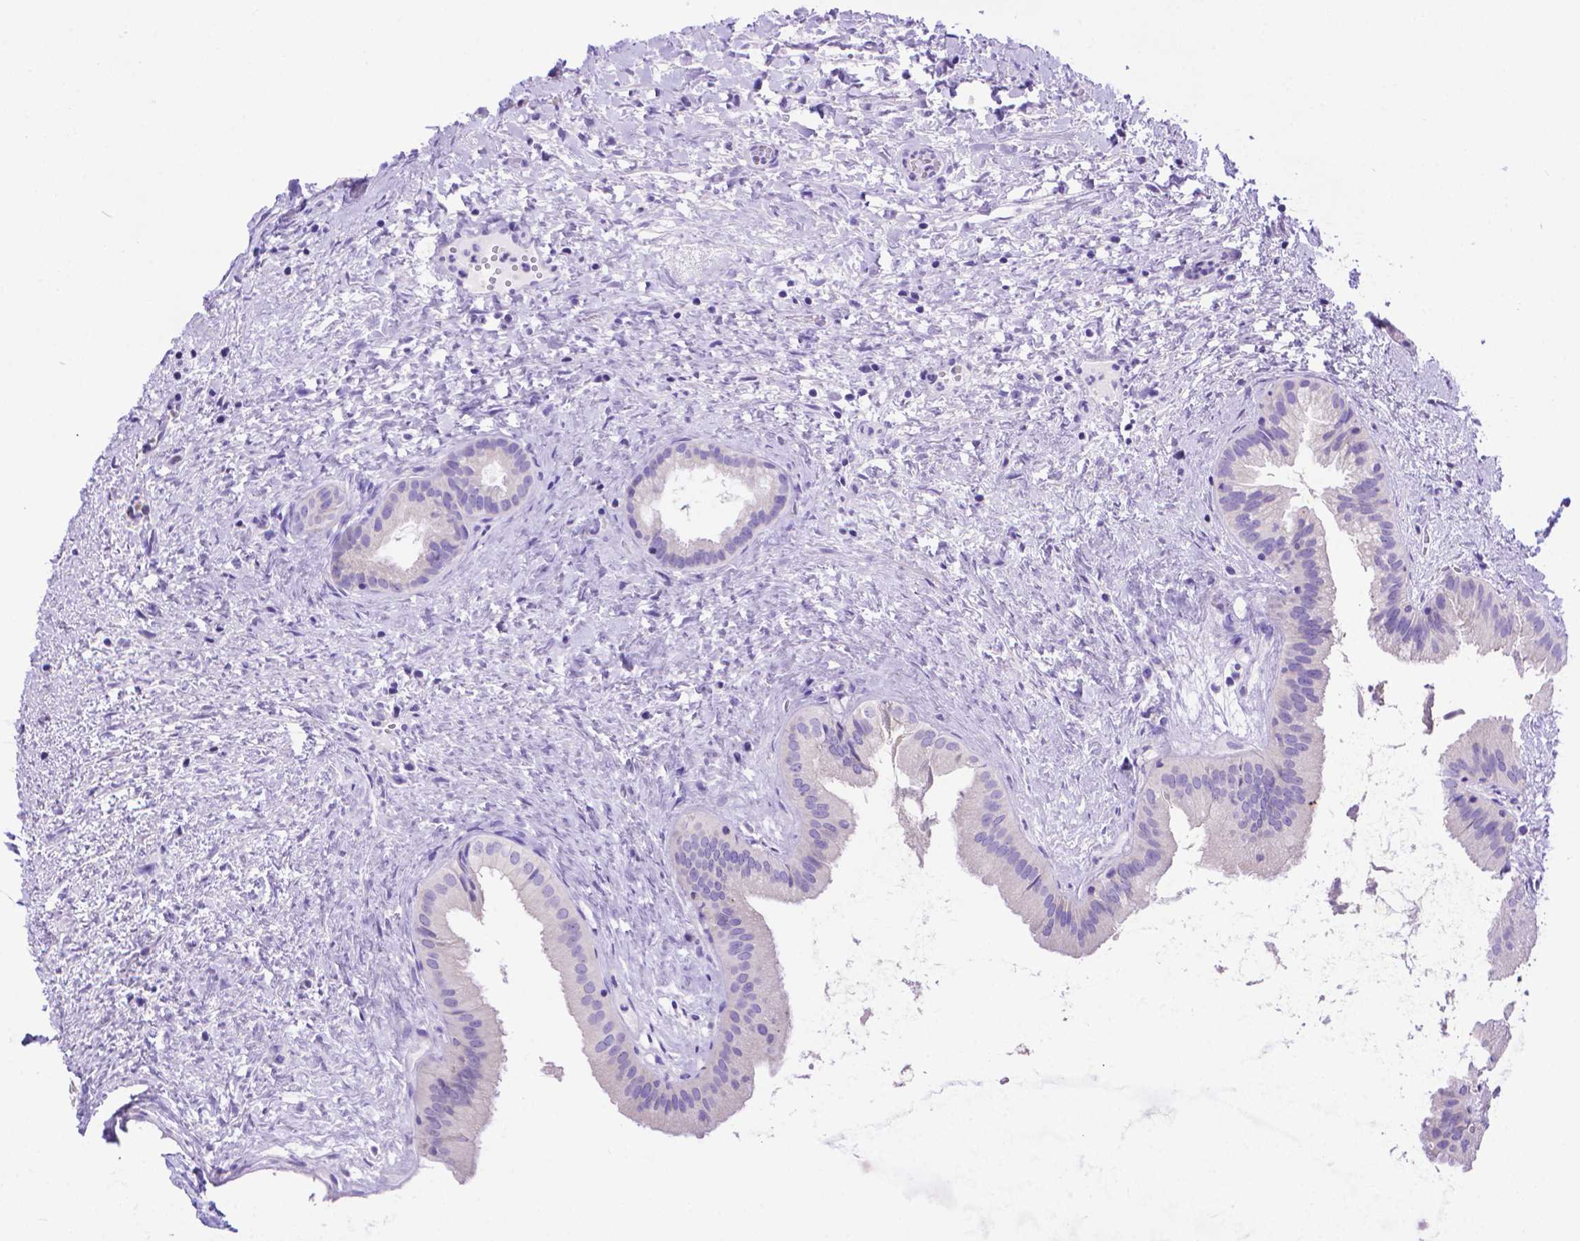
{"staining": {"intensity": "negative", "quantity": "none", "location": "none"}, "tissue": "gallbladder", "cell_type": "Glandular cells", "image_type": "normal", "snomed": [{"axis": "morphology", "description": "Normal tissue, NOS"}, {"axis": "topography", "description": "Gallbladder"}], "caption": "Immunohistochemistry micrograph of unremarkable gallbladder: human gallbladder stained with DAB (3,3'-diaminobenzidine) demonstrates no significant protein expression in glandular cells. Brightfield microscopy of IHC stained with DAB (brown) and hematoxylin (blue), captured at high magnification.", "gene": "DHRS2", "patient": {"sex": "male", "age": 70}}